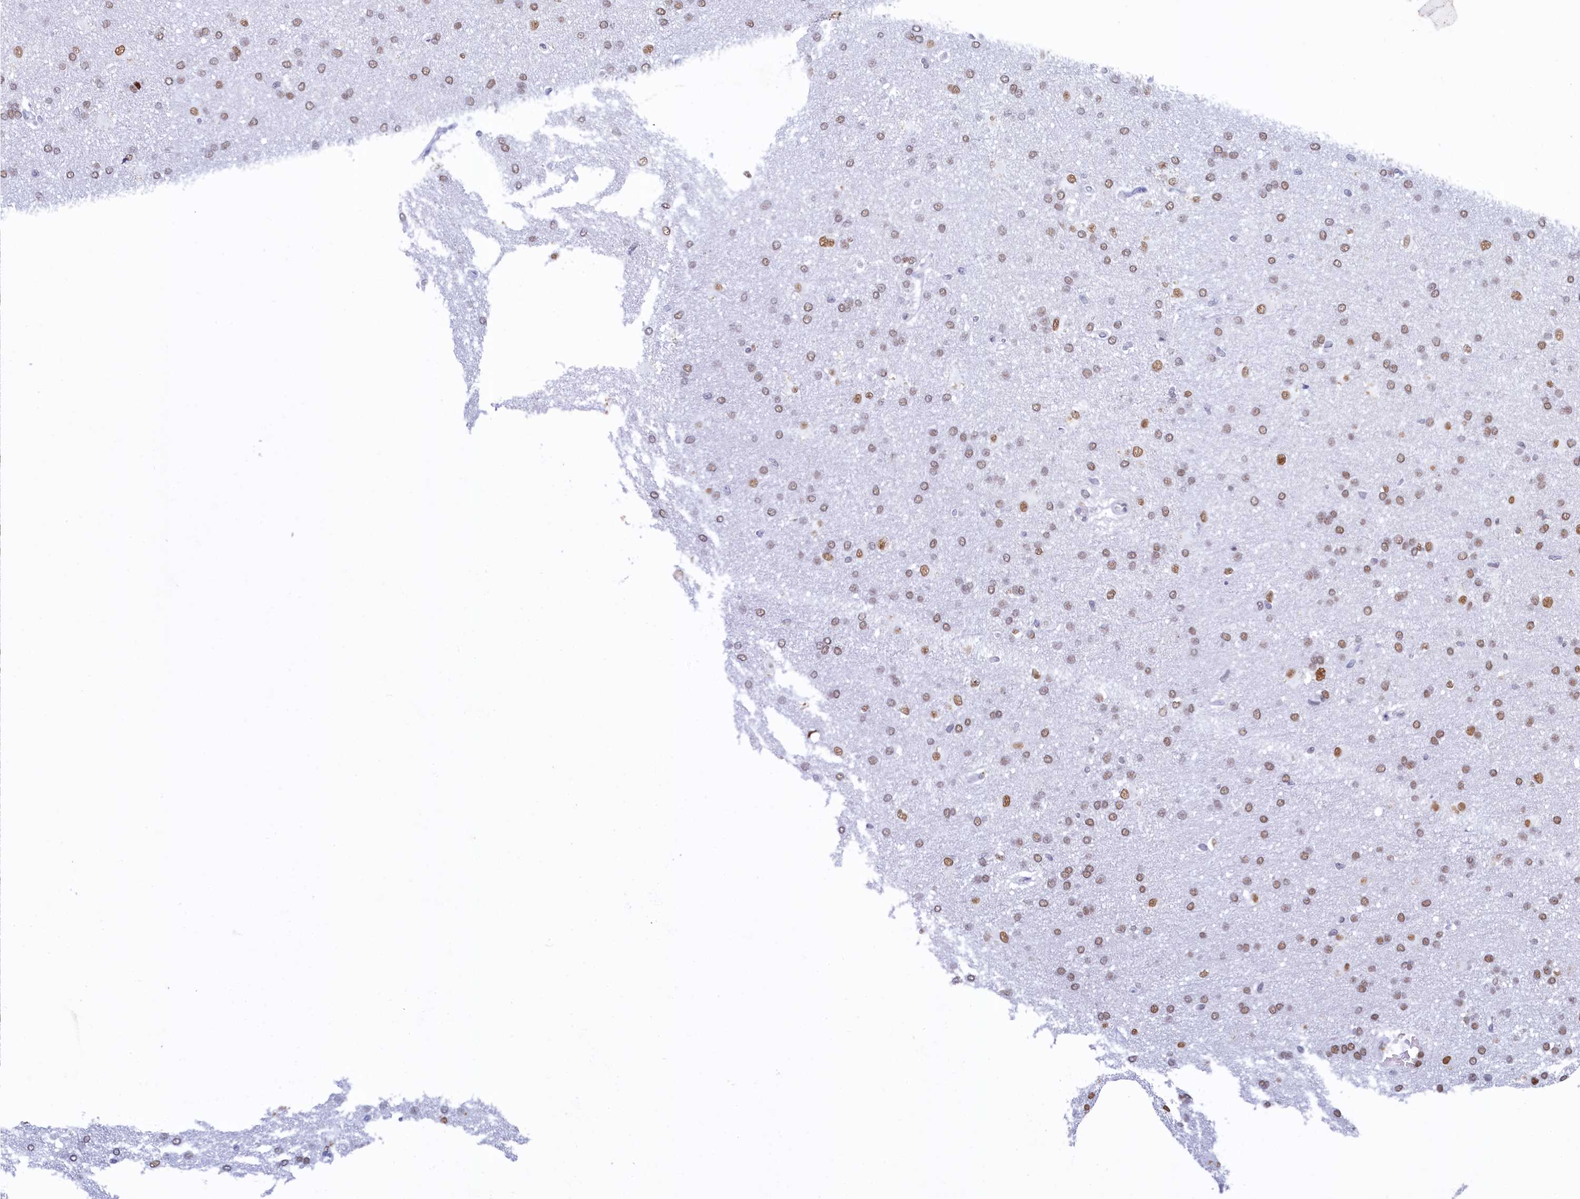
{"staining": {"intensity": "negative", "quantity": "none", "location": "none"}, "tissue": "cerebral cortex", "cell_type": "Endothelial cells", "image_type": "normal", "snomed": [{"axis": "morphology", "description": "Normal tissue, NOS"}, {"axis": "topography", "description": "Cerebral cortex"}], "caption": "A high-resolution micrograph shows immunohistochemistry staining of normal cerebral cortex, which reveals no significant staining in endothelial cells. The staining was performed using DAB to visualize the protein expression in brown, while the nuclei were stained in blue with hematoxylin (Magnification: 20x).", "gene": "SUGP2", "patient": {"sex": "male", "age": 62}}